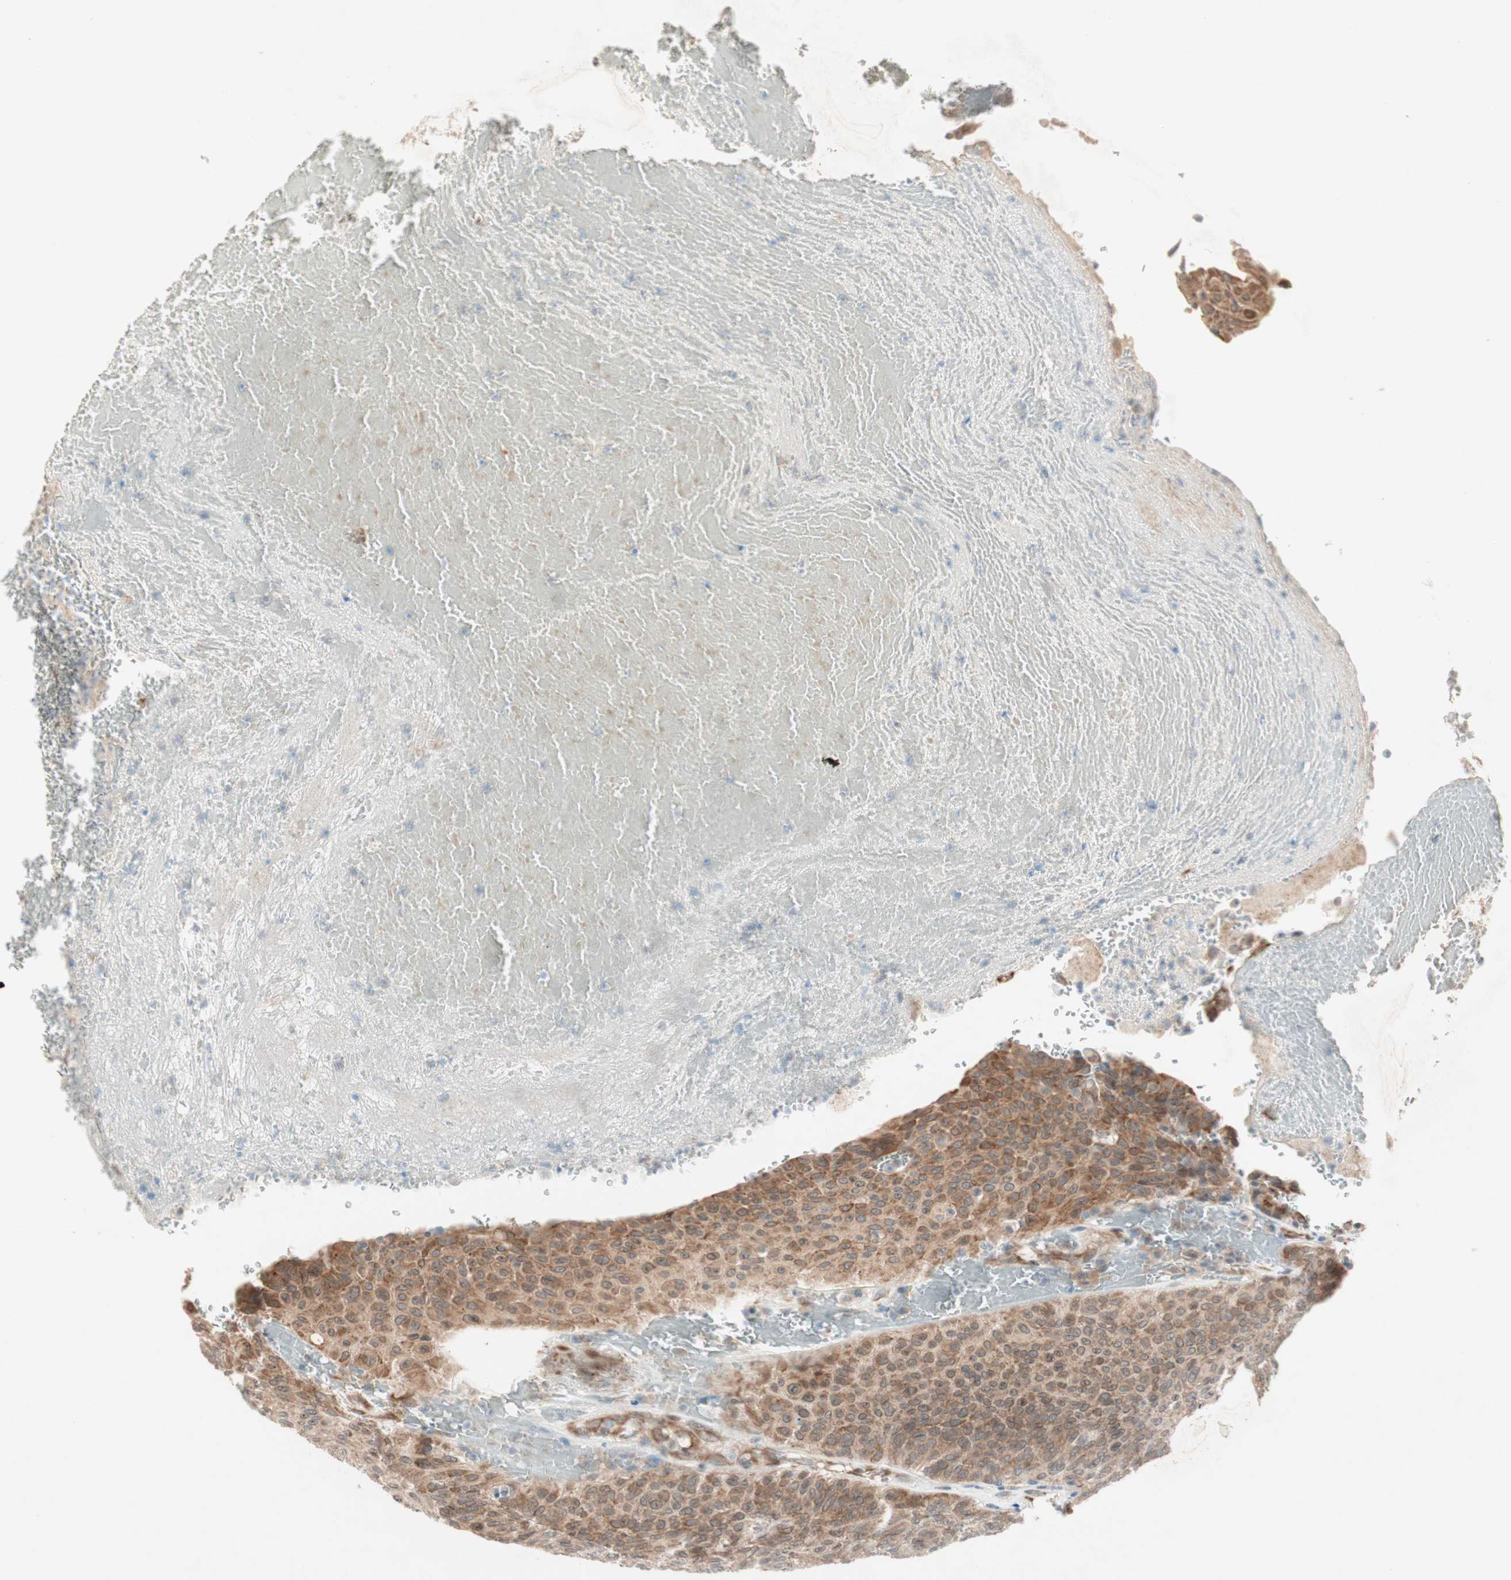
{"staining": {"intensity": "moderate", "quantity": ">75%", "location": "cytoplasmic/membranous"}, "tissue": "urothelial cancer", "cell_type": "Tumor cells", "image_type": "cancer", "snomed": [{"axis": "morphology", "description": "Urothelial carcinoma, High grade"}, {"axis": "topography", "description": "Urinary bladder"}], "caption": "IHC image of human urothelial carcinoma (high-grade) stained for a protein (brown), which reveals medium levels of moderate cytoplasmic/membranous staining in about >75% of tumor cells.", "gene": "ZNF37A", "patient": {"sex": "male", "age": 66}}